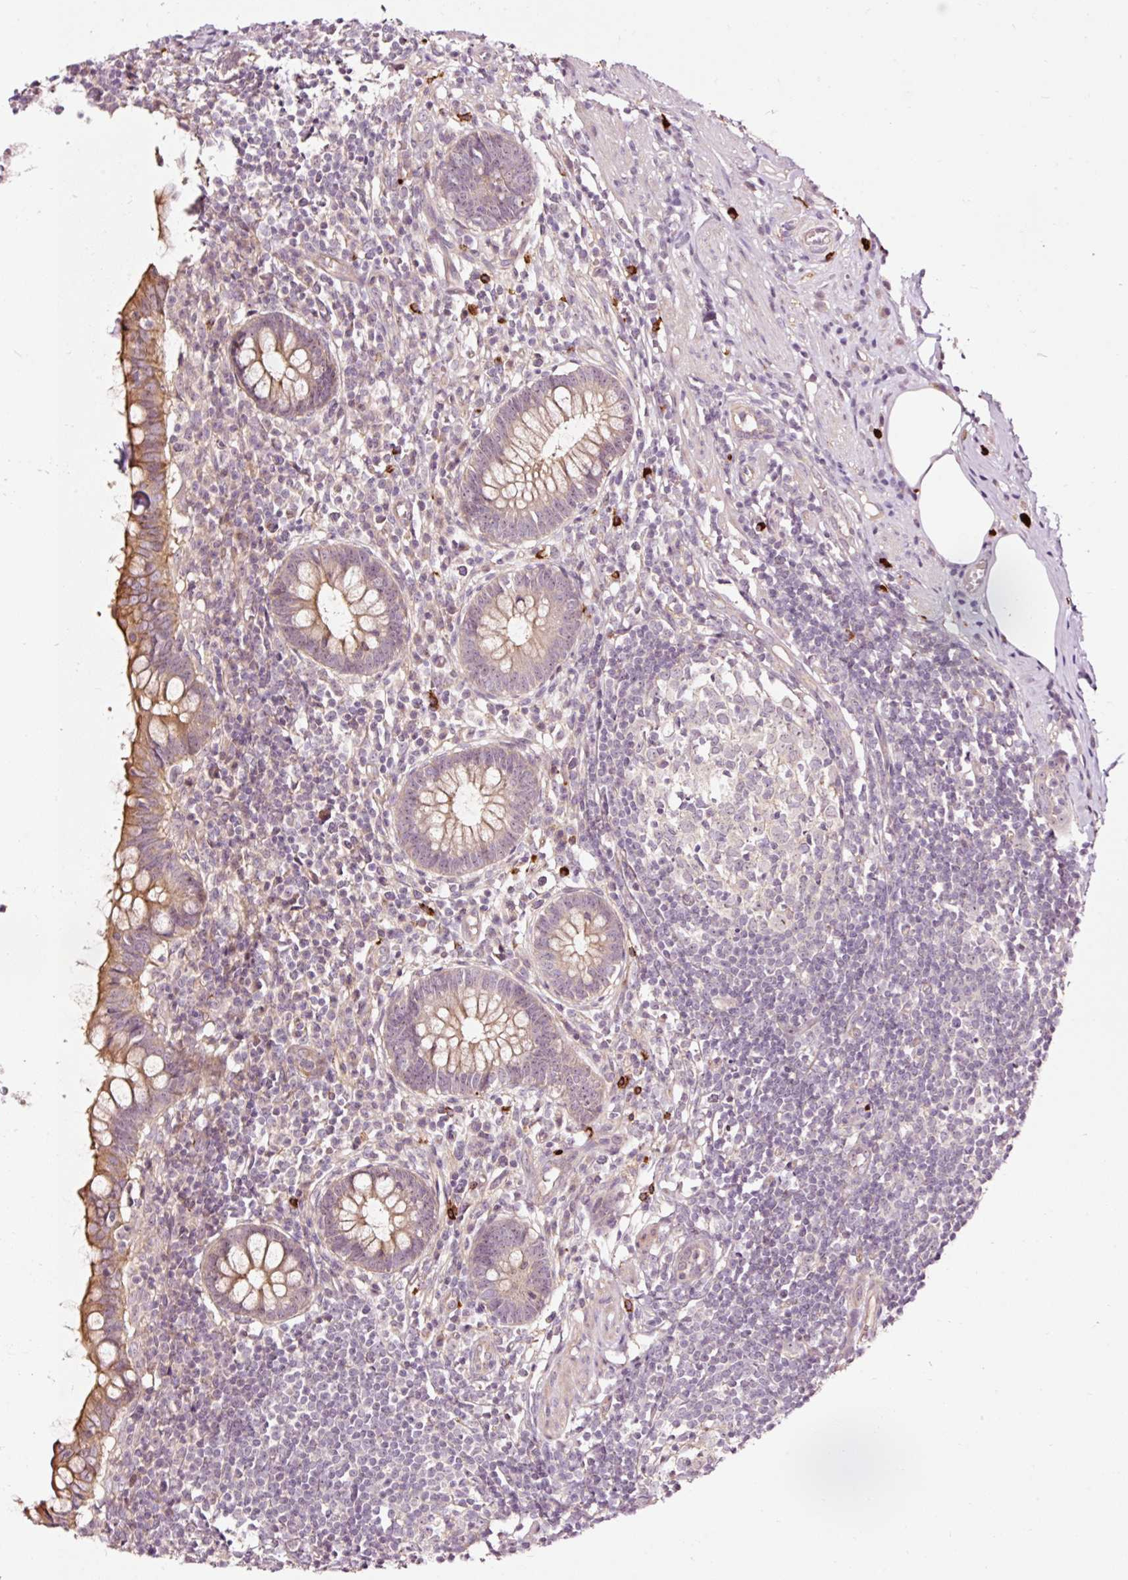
{"staining": {"intensity": "moderate", "quantity": "25%-75%", "location": "cytoplasmic/membranous"}, "tissue": "appendix", "cell_type": "Glandular cells", "image_type": "normal", "snomed": [{"axis": "morphology", "description": "Normal tissue, NOS"}, {"axis": "topography", "description": "Appendix"}], "caption": "Protein positivity by immunohistochemistry demonstrates moderate cytoplasmic/membranous expression in about 25%-75% of glandular cells in unremarkable appendix.", "gene": "UTP14A", "patient": {"sex": "female", "age": 56}}